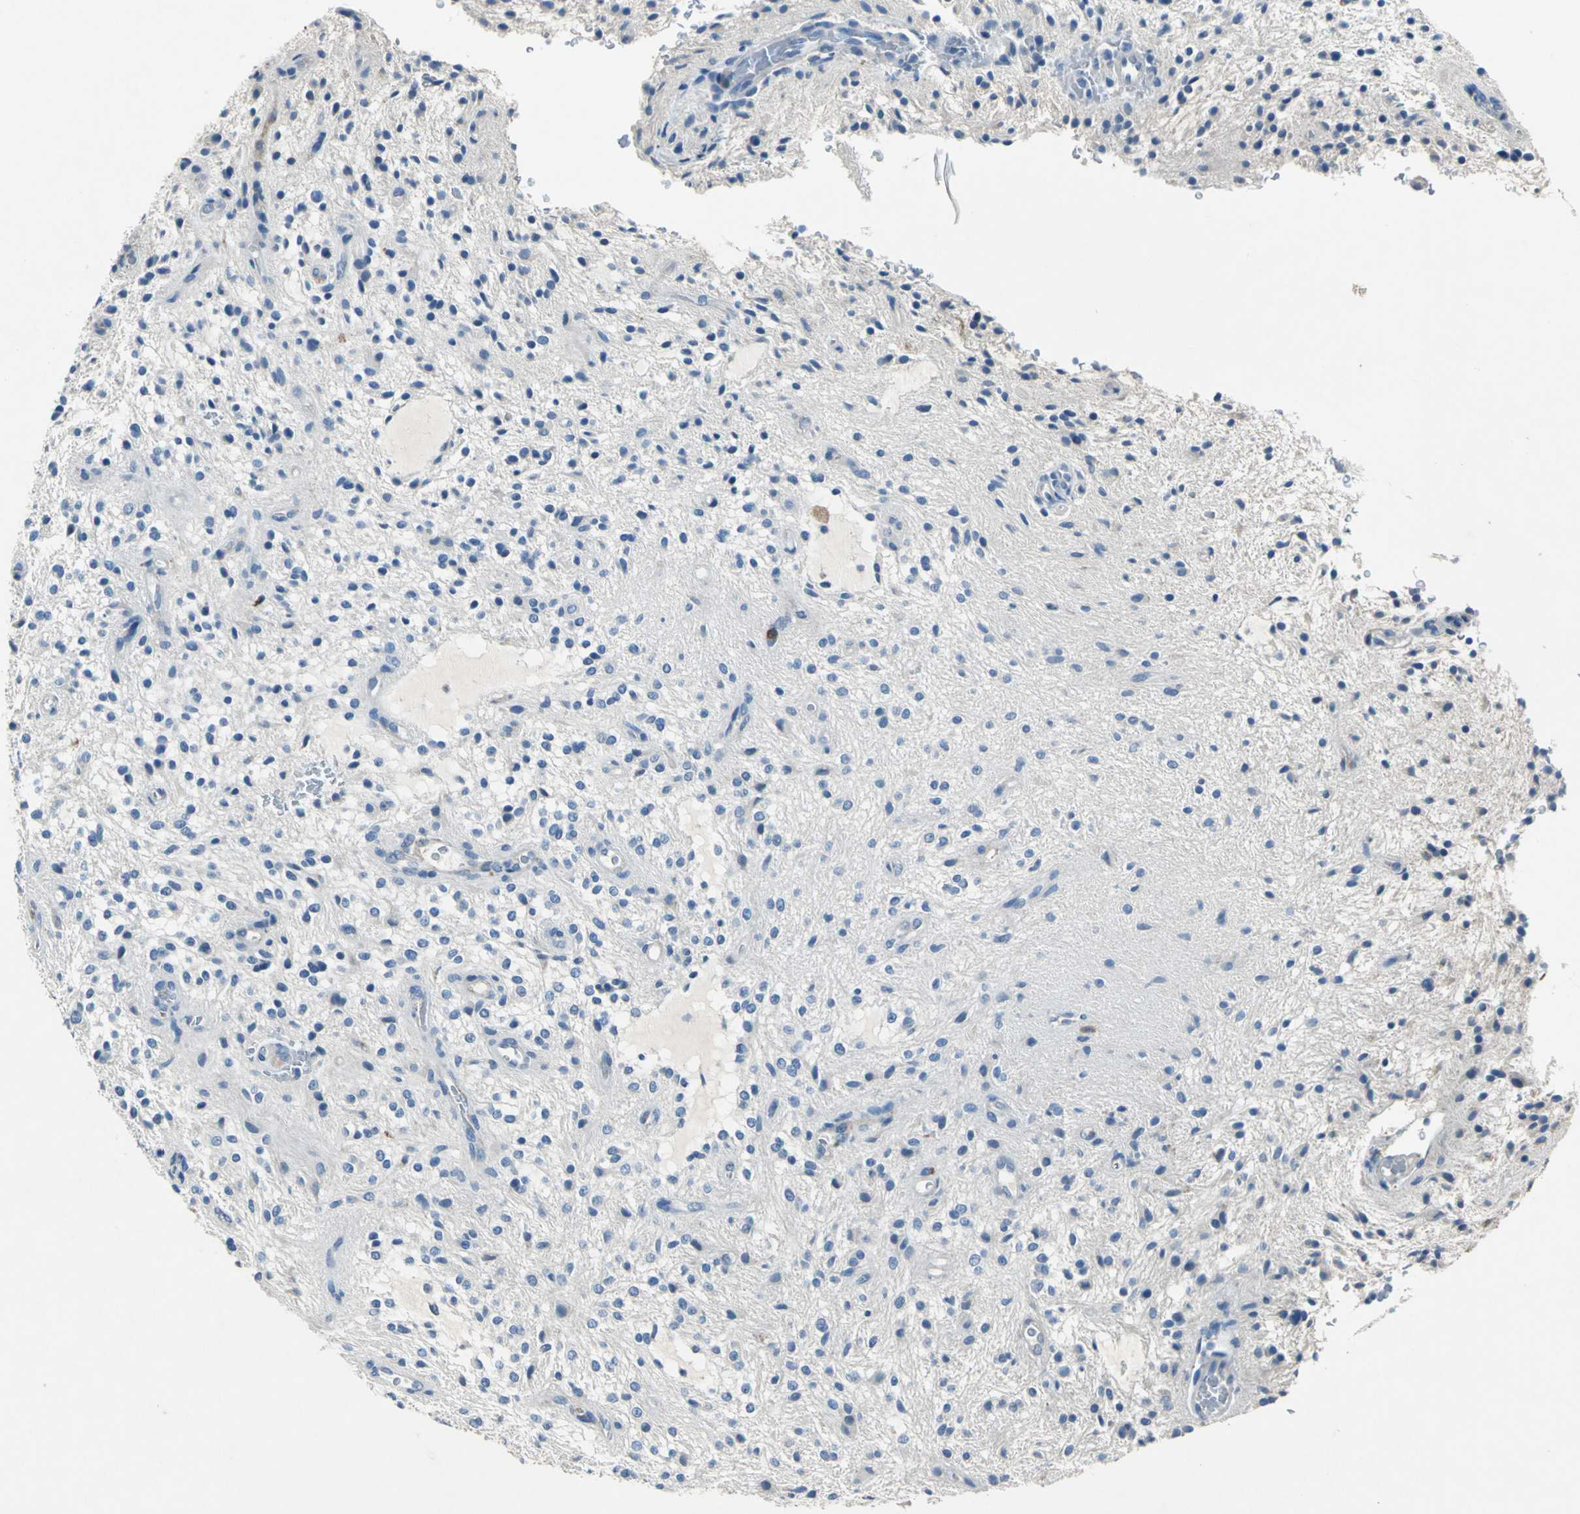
{"staining": {"intensity": "negative", "quantity": "none", "location": "none"}, "tissue": "glioma", "cell_type": "Tumor cells", "image_type": "cancer", "snomed": [{"axis": "morphology", "description": "Glioma, malignant, NOS"}, {"axis": "topography", "description": "Cerebellum"}], "caption": "DAB immunohistochemical staining of human glioma shows no significant staining in tumor cells. (DAB immunohistochemistry, high magnification).", "gene": "RPS13", "patient": {"sex": "female", "age": 10}}